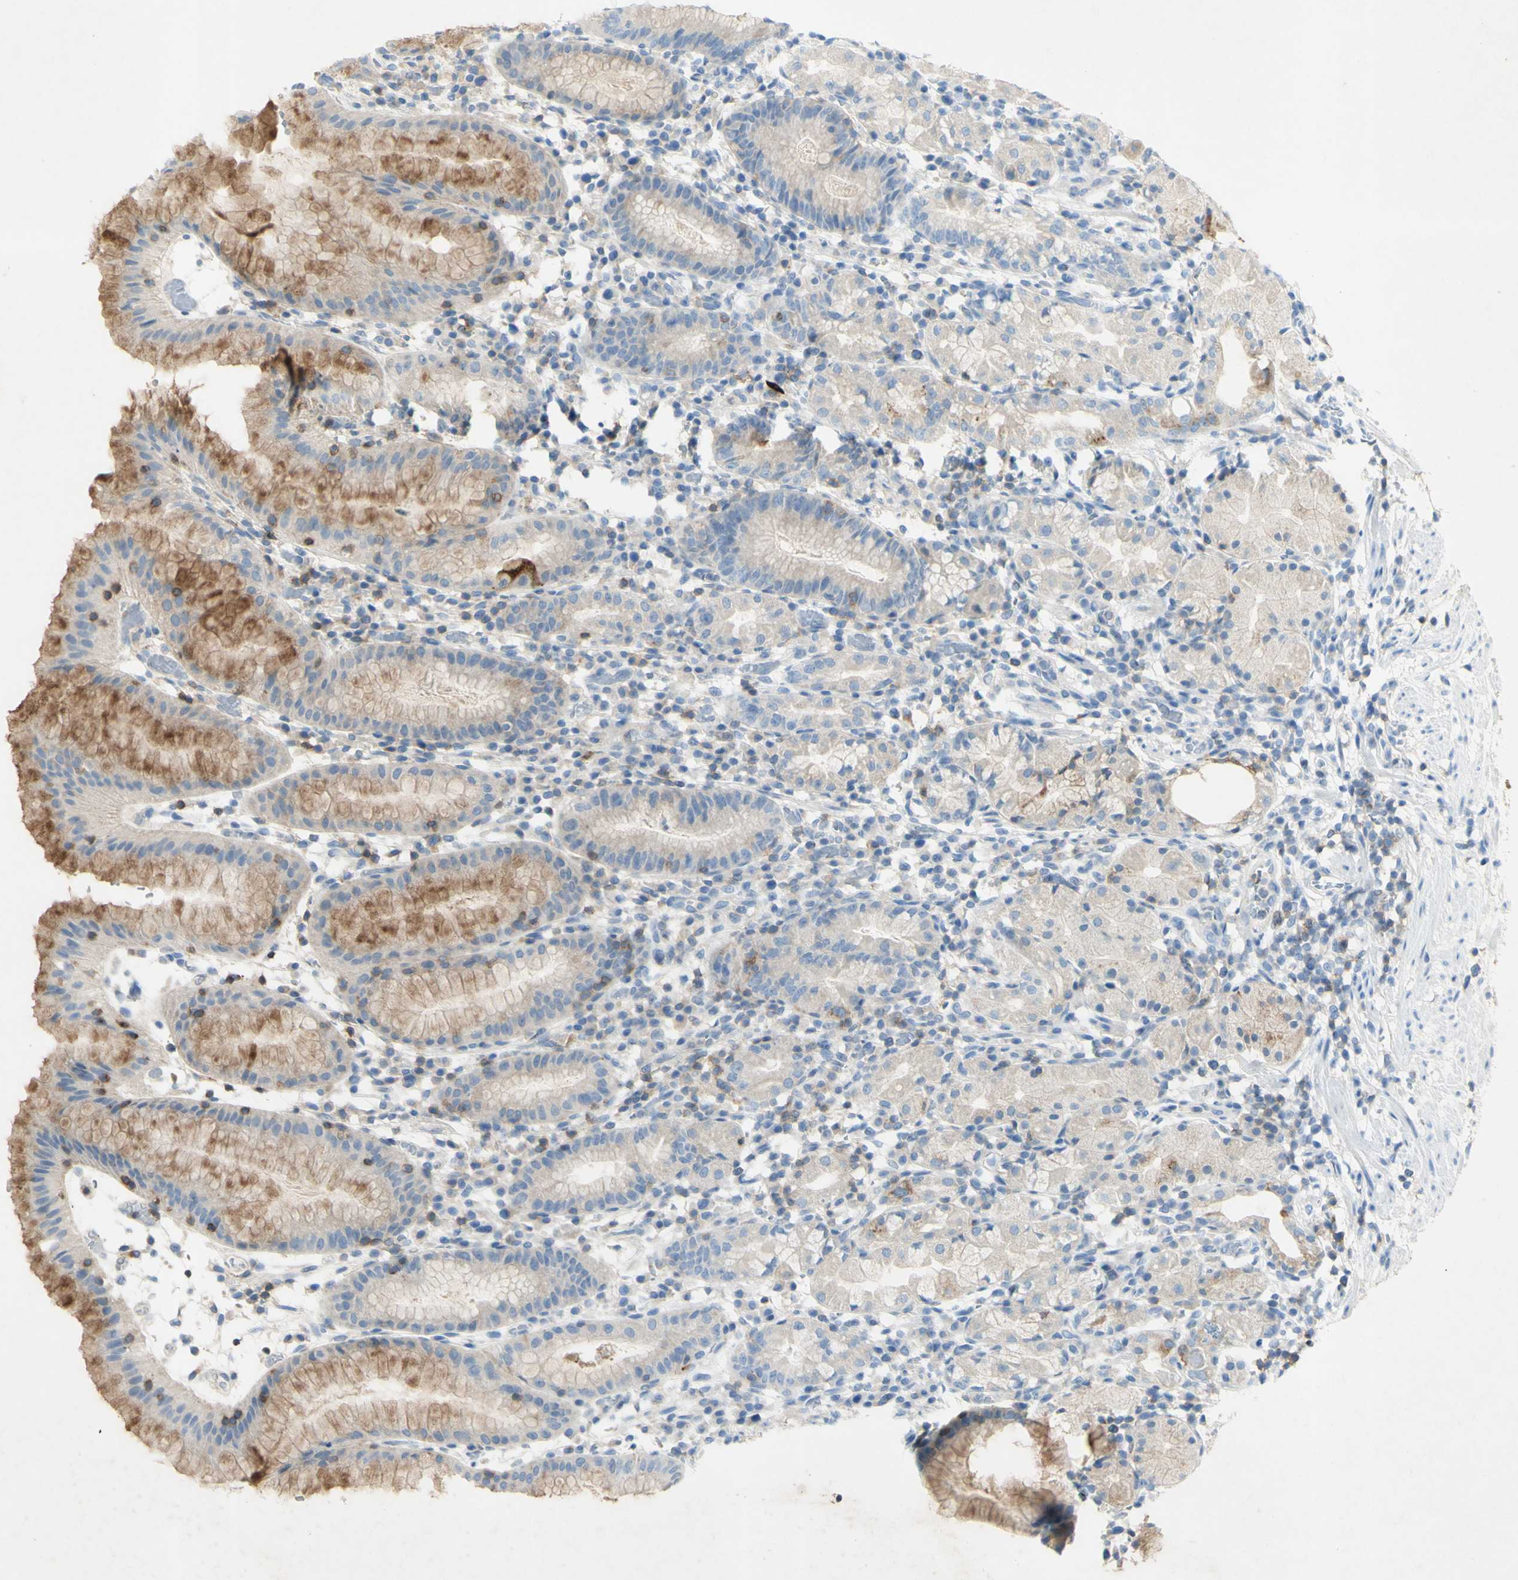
{"staining": {"intensity": "moderate", "quantity": "<25%", "location": "cytoplasmic/membranous"}, "tissue": "stomach", "cell_type": "Glandular cells", "image_type": "normal", "snomed": [{"axis": "morphology", "description": "Normal tissue, NOS"}, {"axis": "topography", "description": "Stomach"}, {"axis": "topography", "description": "Stomach, lower"}], "caption": "Immunohistochemistry photomicrograph of normal stomach: human stomach stained using immunohistochemistry reveals low levels of moderate protein expression localized specifically in the cytoplasmic/membranous of glandular cells, appearing as a cytoplasmic/membranous brown color.", "gene": "GDF15", "patient": {"sex": "female", "age": 75}}